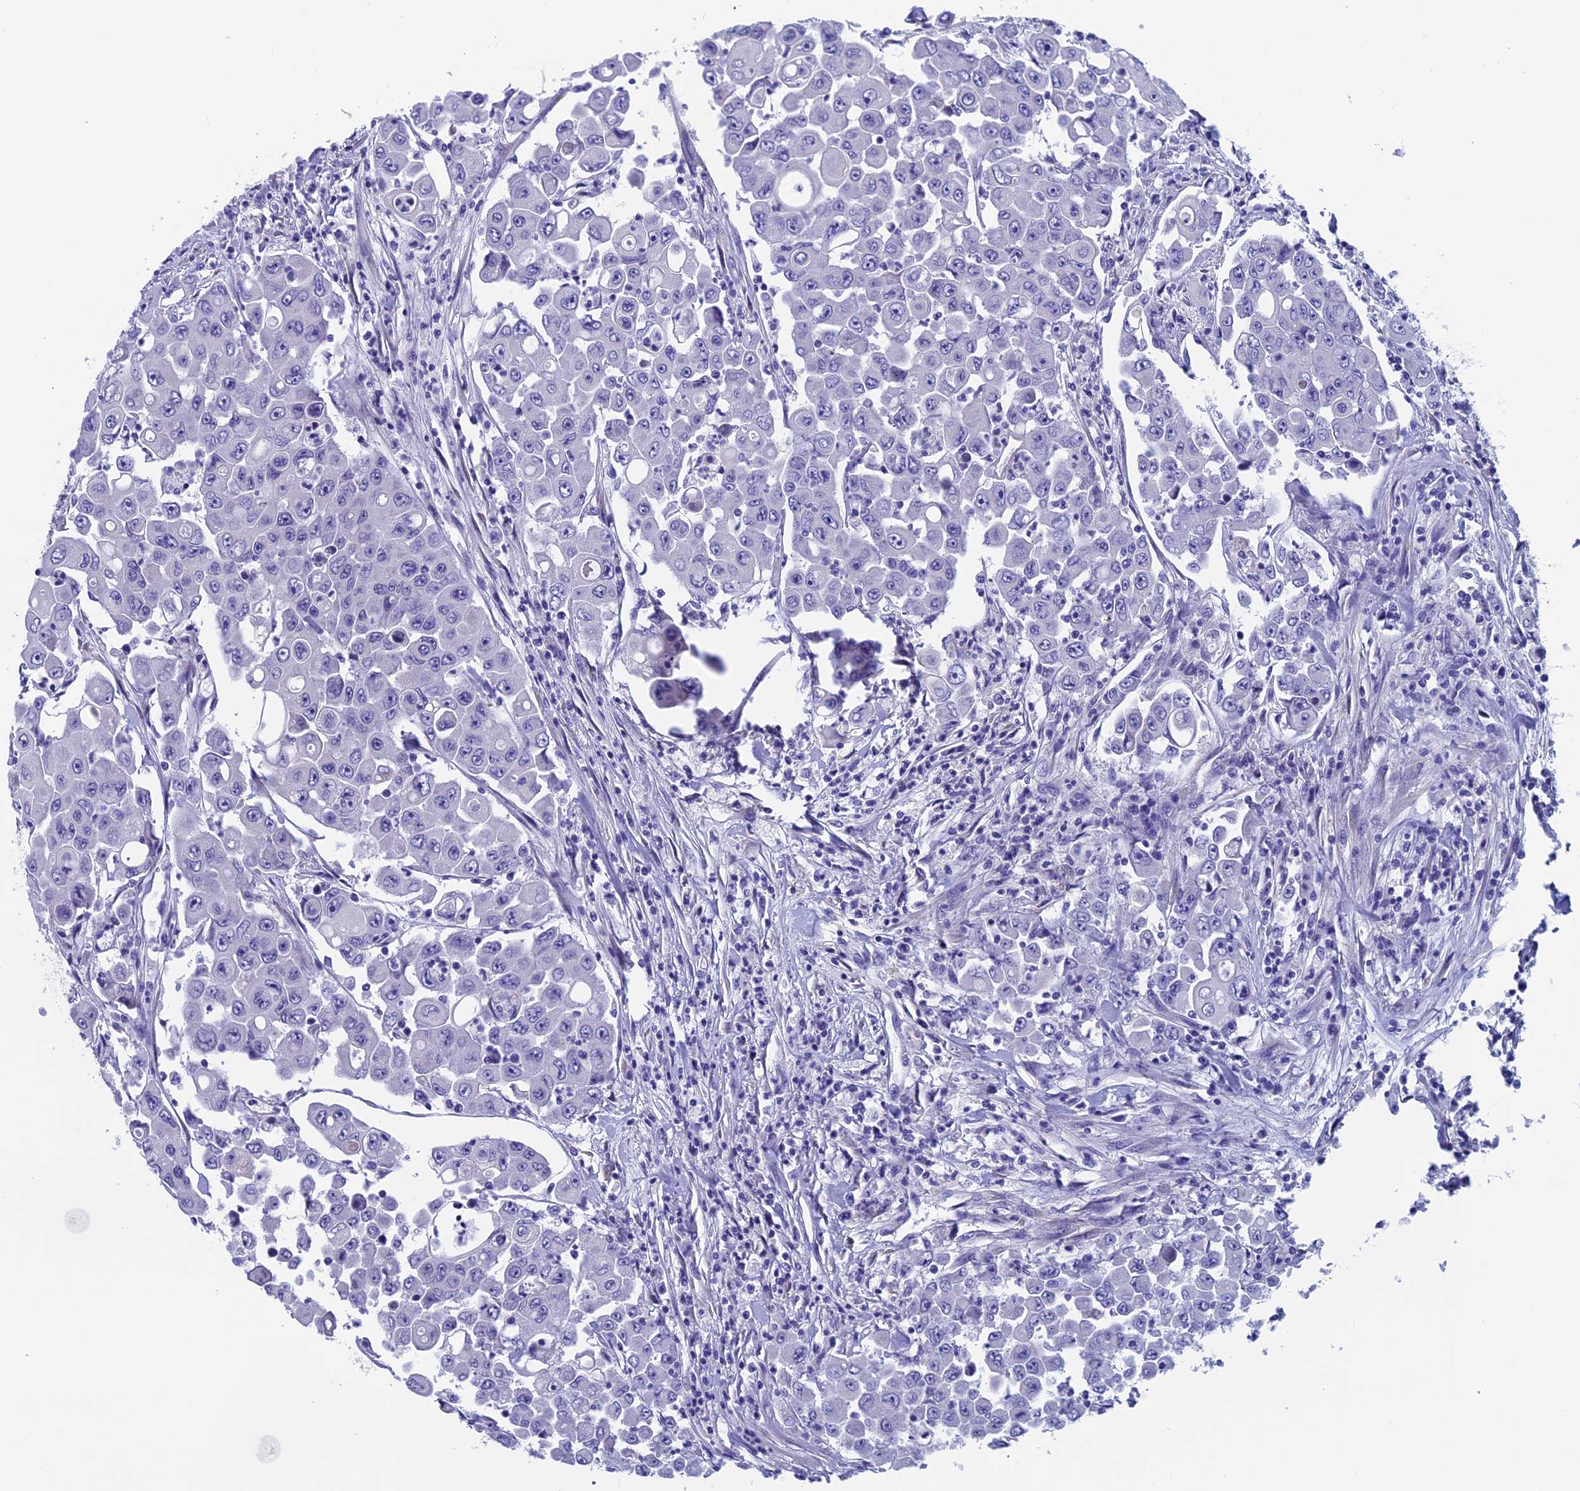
{"staining": {"intensity": "negative", "quantity": "none", "location": "none"}, "tissue": "colorectal cancer", "cell_type": "Tumor cells", "image_type": "cancer", "snomed": [{"axis": "morphology", "description": "Adenocarcinoma, NOS"}, {"axis": "topography", "description": "Colon"}], "caption": "This is an immunohistochemistry image of human colorectal cancer. There is no expression in tumor cells.", "gene": "ADH7", "patient": {"sex": "male", "age": 51}}